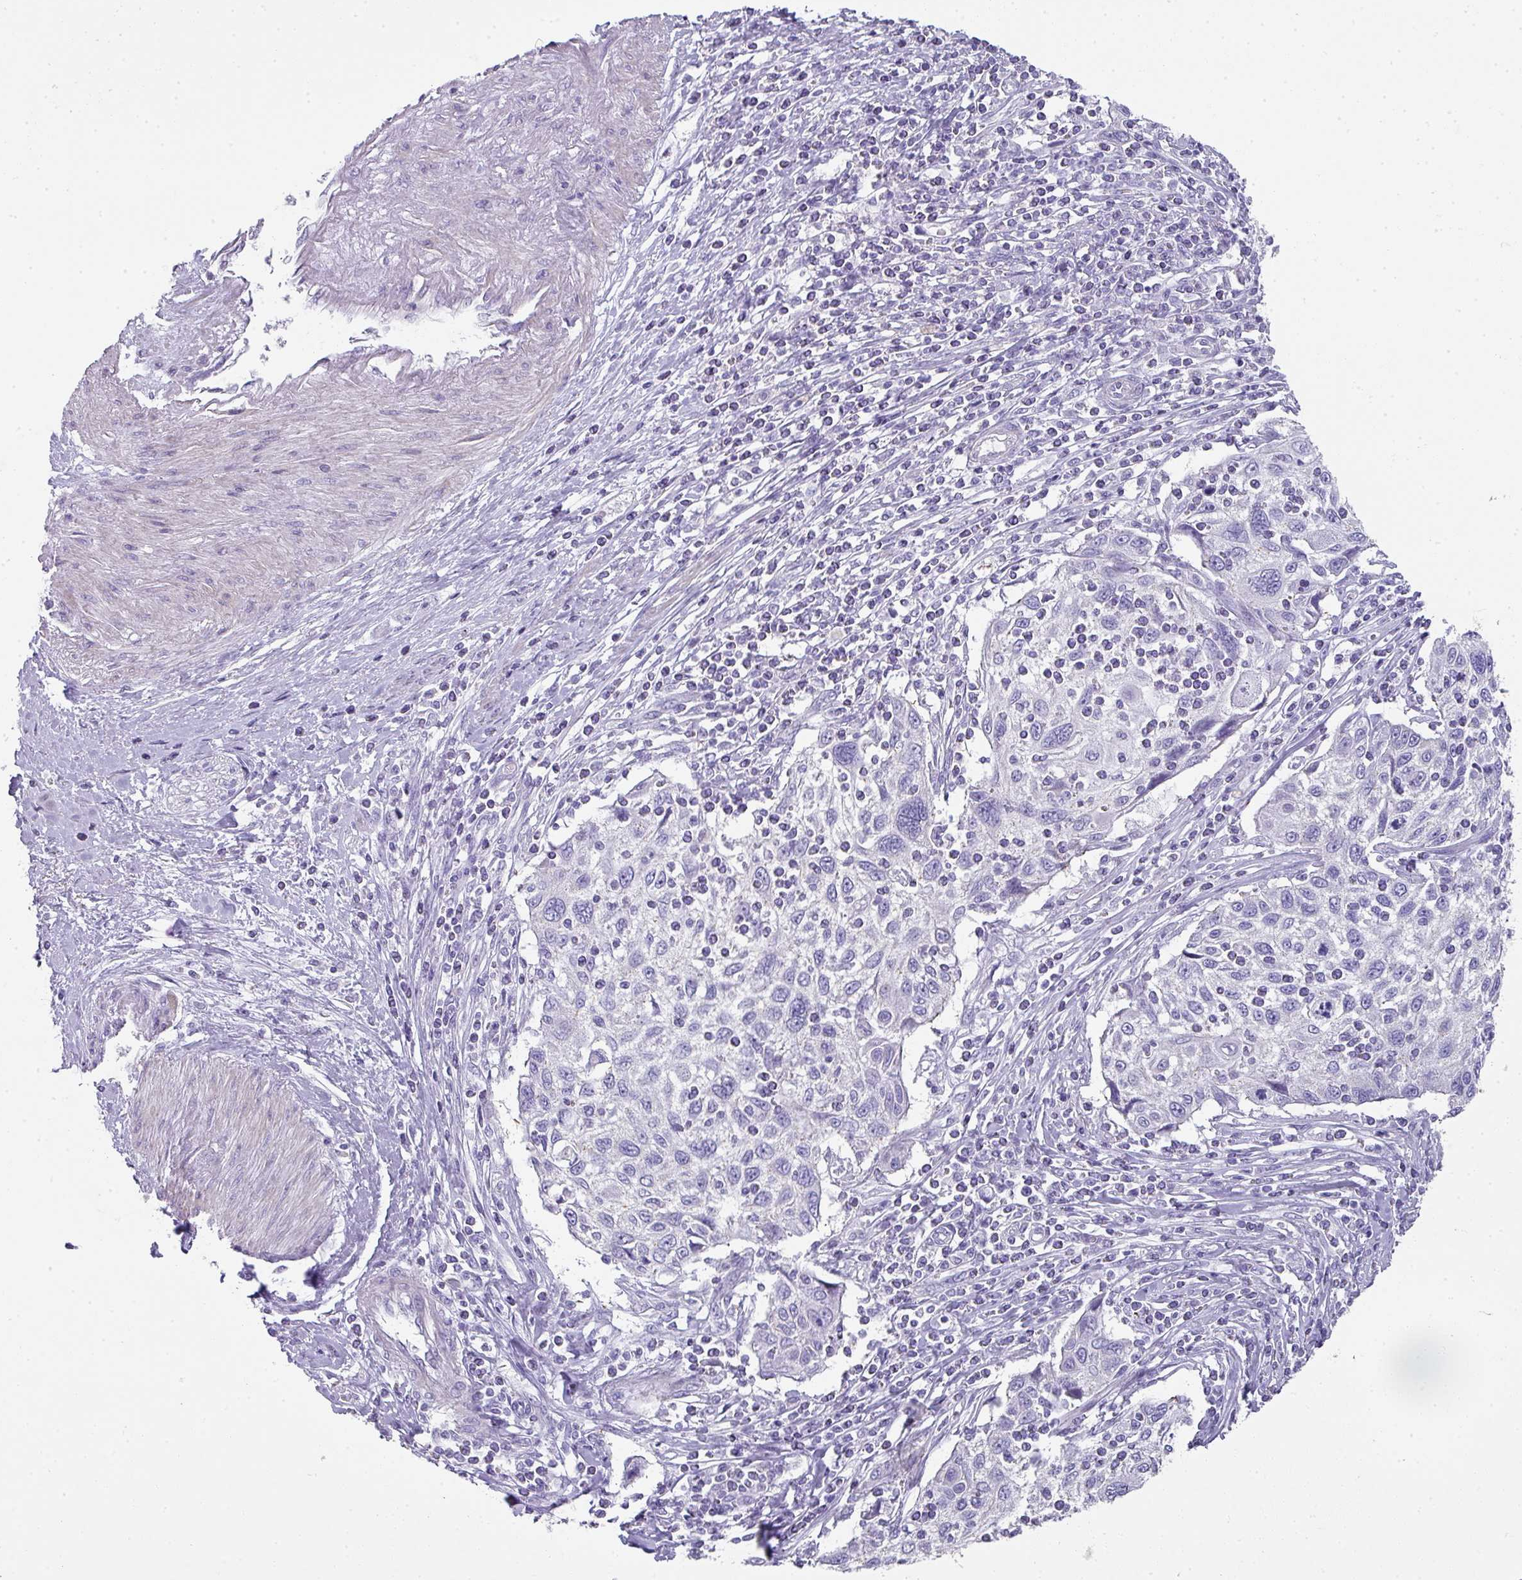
{"staining": {"intensity": "negative", "quantity": "none", "location": "none"}, "tissue": "cervical cancer", "cell_type": "Tumor cells", "image_type": "cancer", "snomed": [{"axis": "morphology", "description": "Squamous cell carcinoma, NOS"}, {"axis": "topography", "description": "Cervix"}], "caption": "This is an IHC micrograph of human cervical cancer. There is no staining in tumor cells.", "gene": "GLI4", "patient": {"sex": "female", "age": 70}}